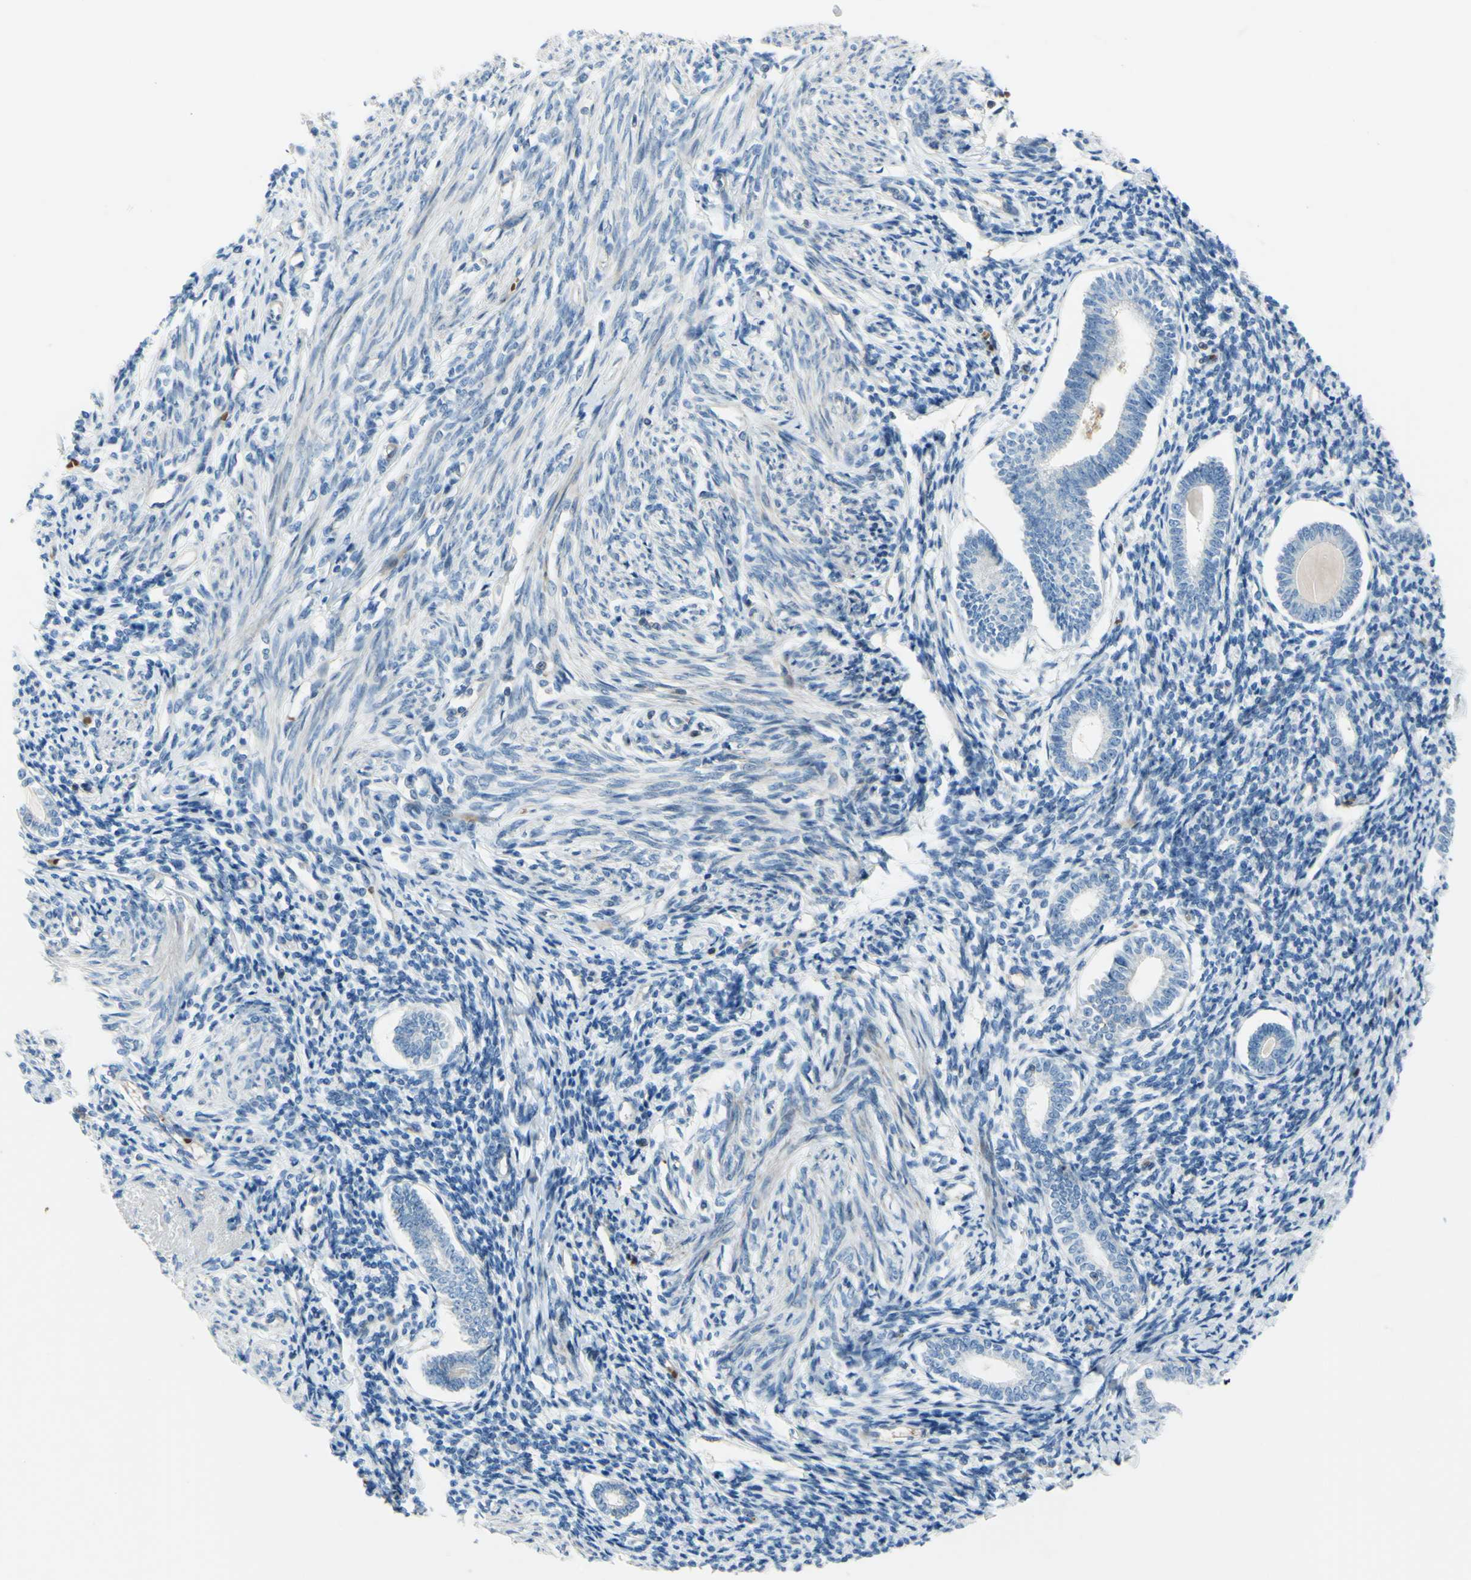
{"staining": {"intensity": "negative", "quantity": "none", "location": "none"}, "tissue": "endometrium", "cell_type": "Cells in endometrial stroma", "image_type": "normal", "snomed": [{"axis": "morphology", "description": "Normal tissue, NOS"}, {"axis": "topography", "description": "Endometrium"}], "caption": "This image is of benign endometrium stained with immunohistochemistry to label a protein in brown with the nuclei are counter-stained blue. There is no staining in cells in endometrial stroma.", "gene": "PAK2", "patient": {"sex": "female", "age": 71}}